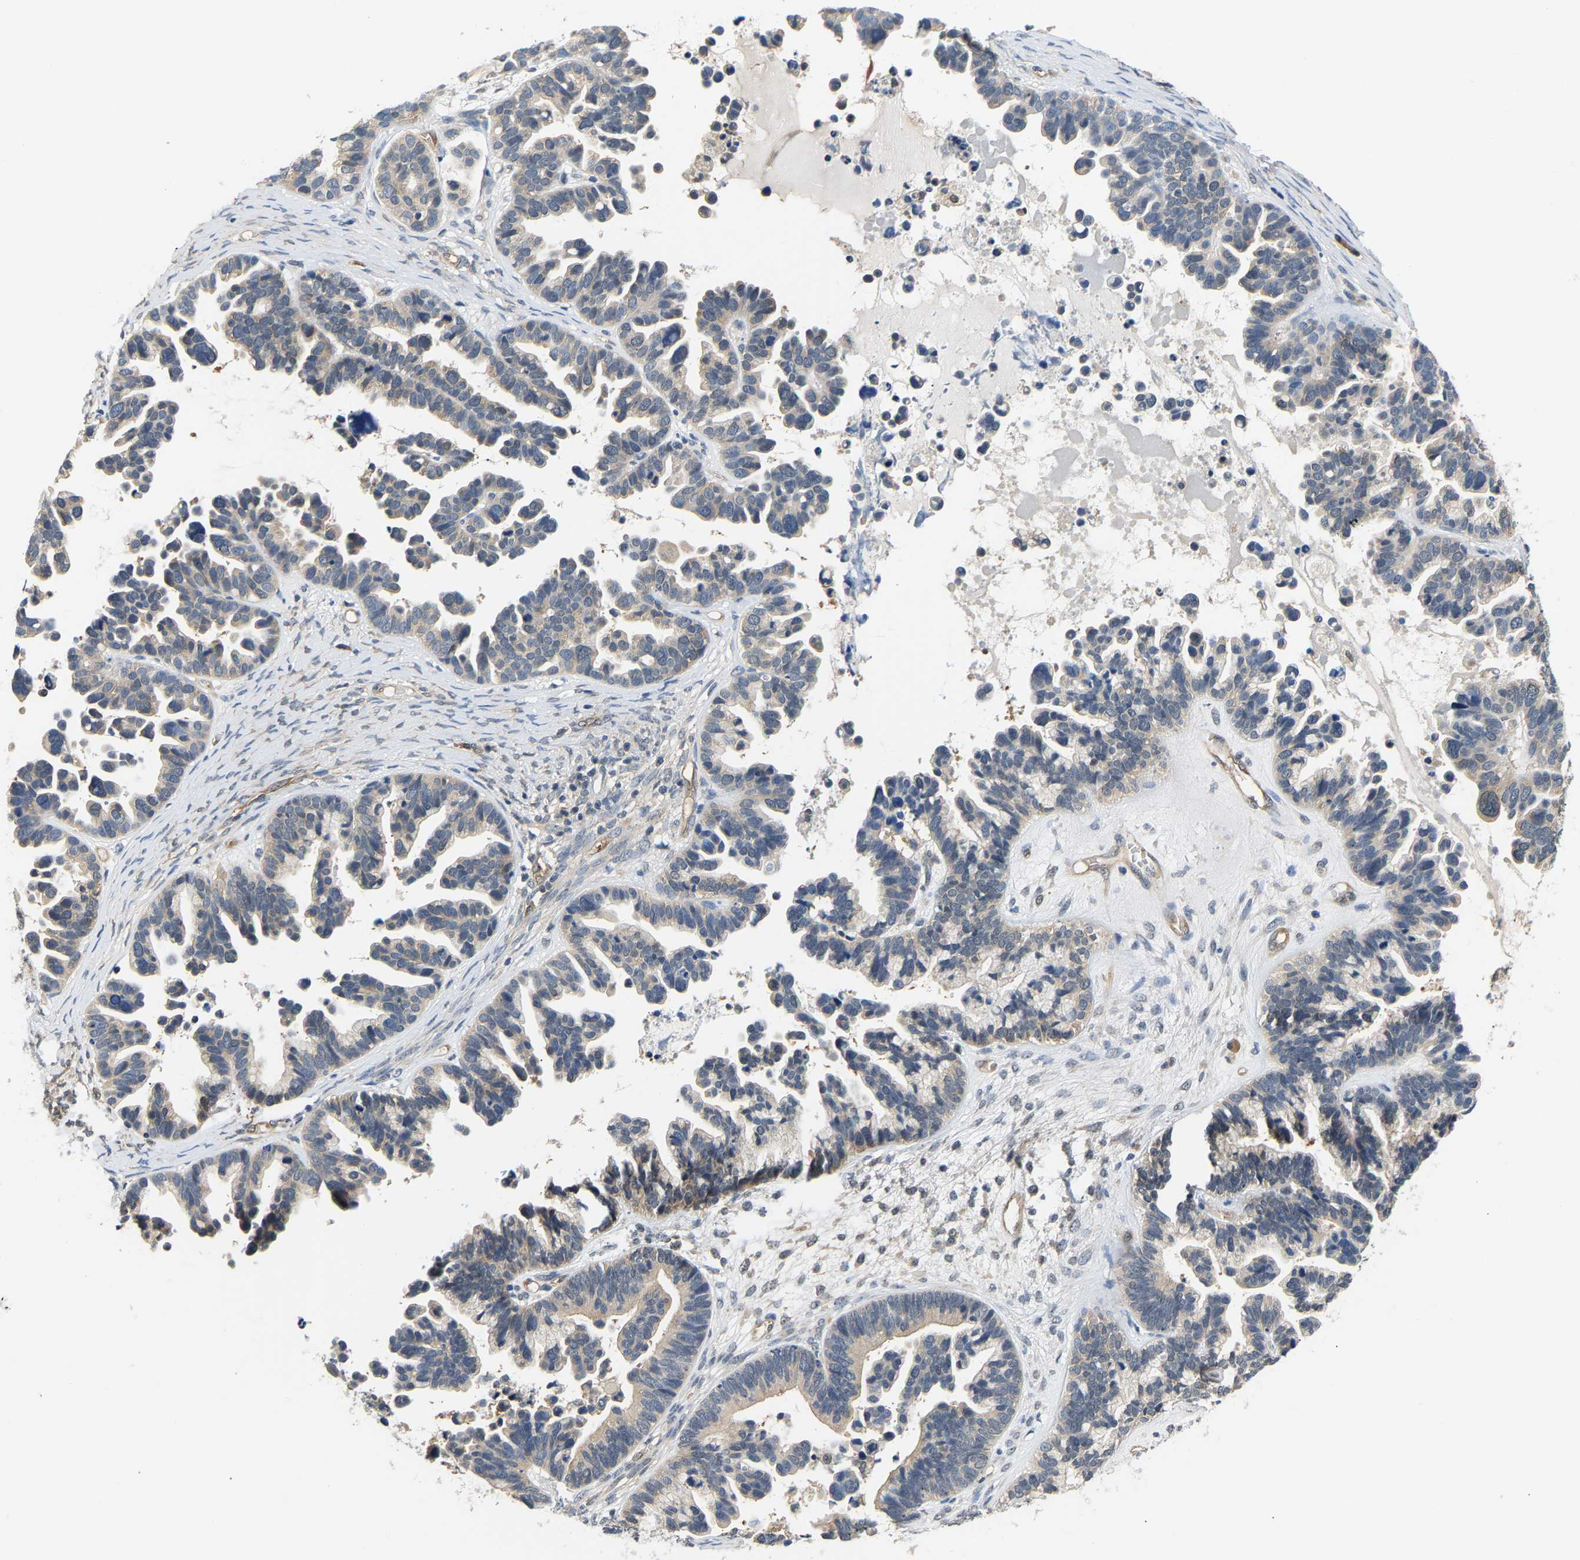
{"staining": {"intensity": "weak", "quantity": ">75%", "location": "cytoplasmic/membranous"}, "tissue": "ovarian cancer", "cell_type": "Tumor cells", "image_type": "cancer", "snomed": [{"axis": "morphology", "description": "Cystadenocarcinoma, serous, NOS"}, {"axis": "topography", "description": "Ovary"}], "caption": "IHC of human ovarian cancer (serous cystadenocarcinoma) exhibits low levels of weak cytoplasmic/membranous expression in about >75% of tumor cells.", "gene": "ARHGEF12", "patient": {"sex": "female", "age": 56}}